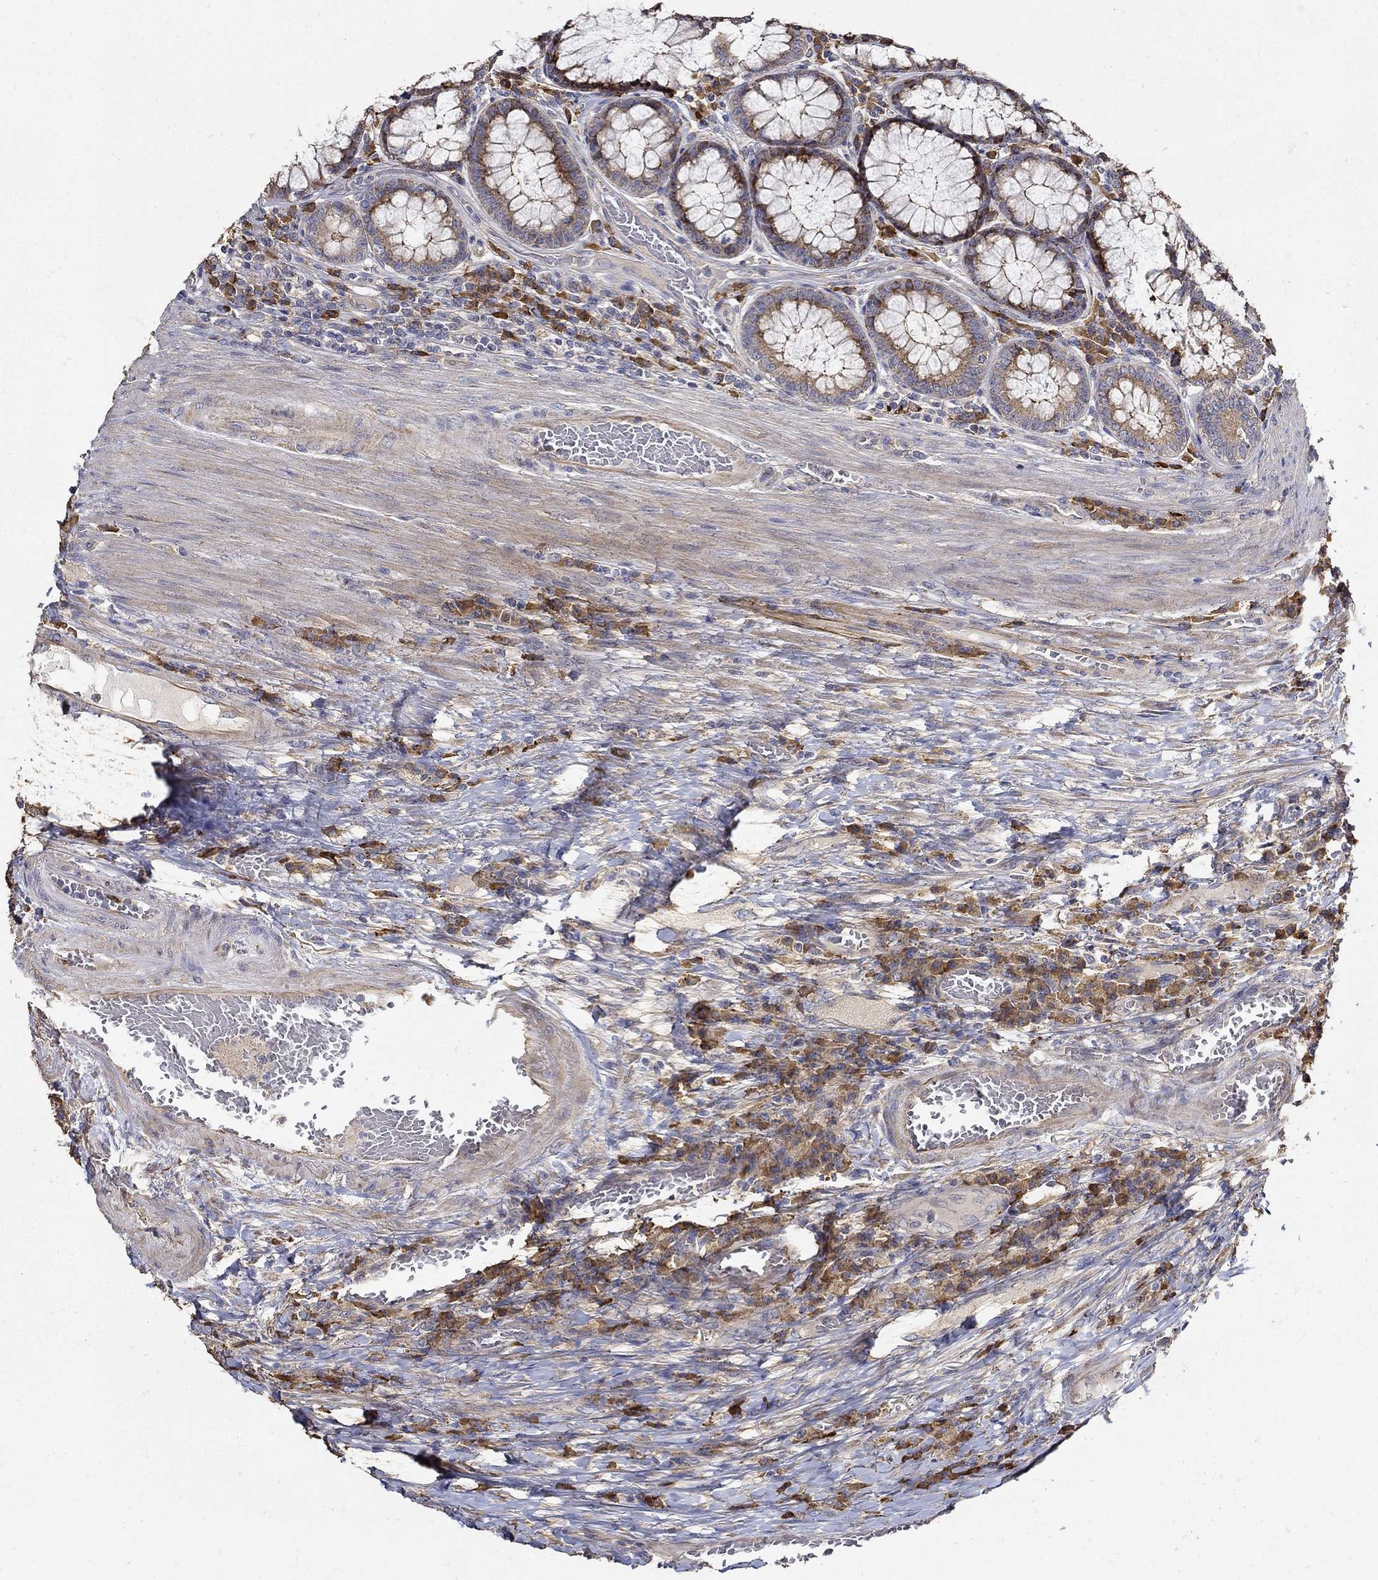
{"staining": {"intensity": "negative", "quantity": "none", "location": "none"}, "tissue": "colorectal cancer", "cell_type": "Tumor cells", "image_type": "cancer", "snomed": [{"axis": "morphology", "description": "Adenocarcinoma, NOS"}, {"axis": "topography", "description": "Colon"}], "caption": "Micrograph shows no protein positivity in tumor cells of colorectal adenocarcinoma tissue.", "gene": "EMILIN3", "patient": {"sex": "female", "age": 86}}